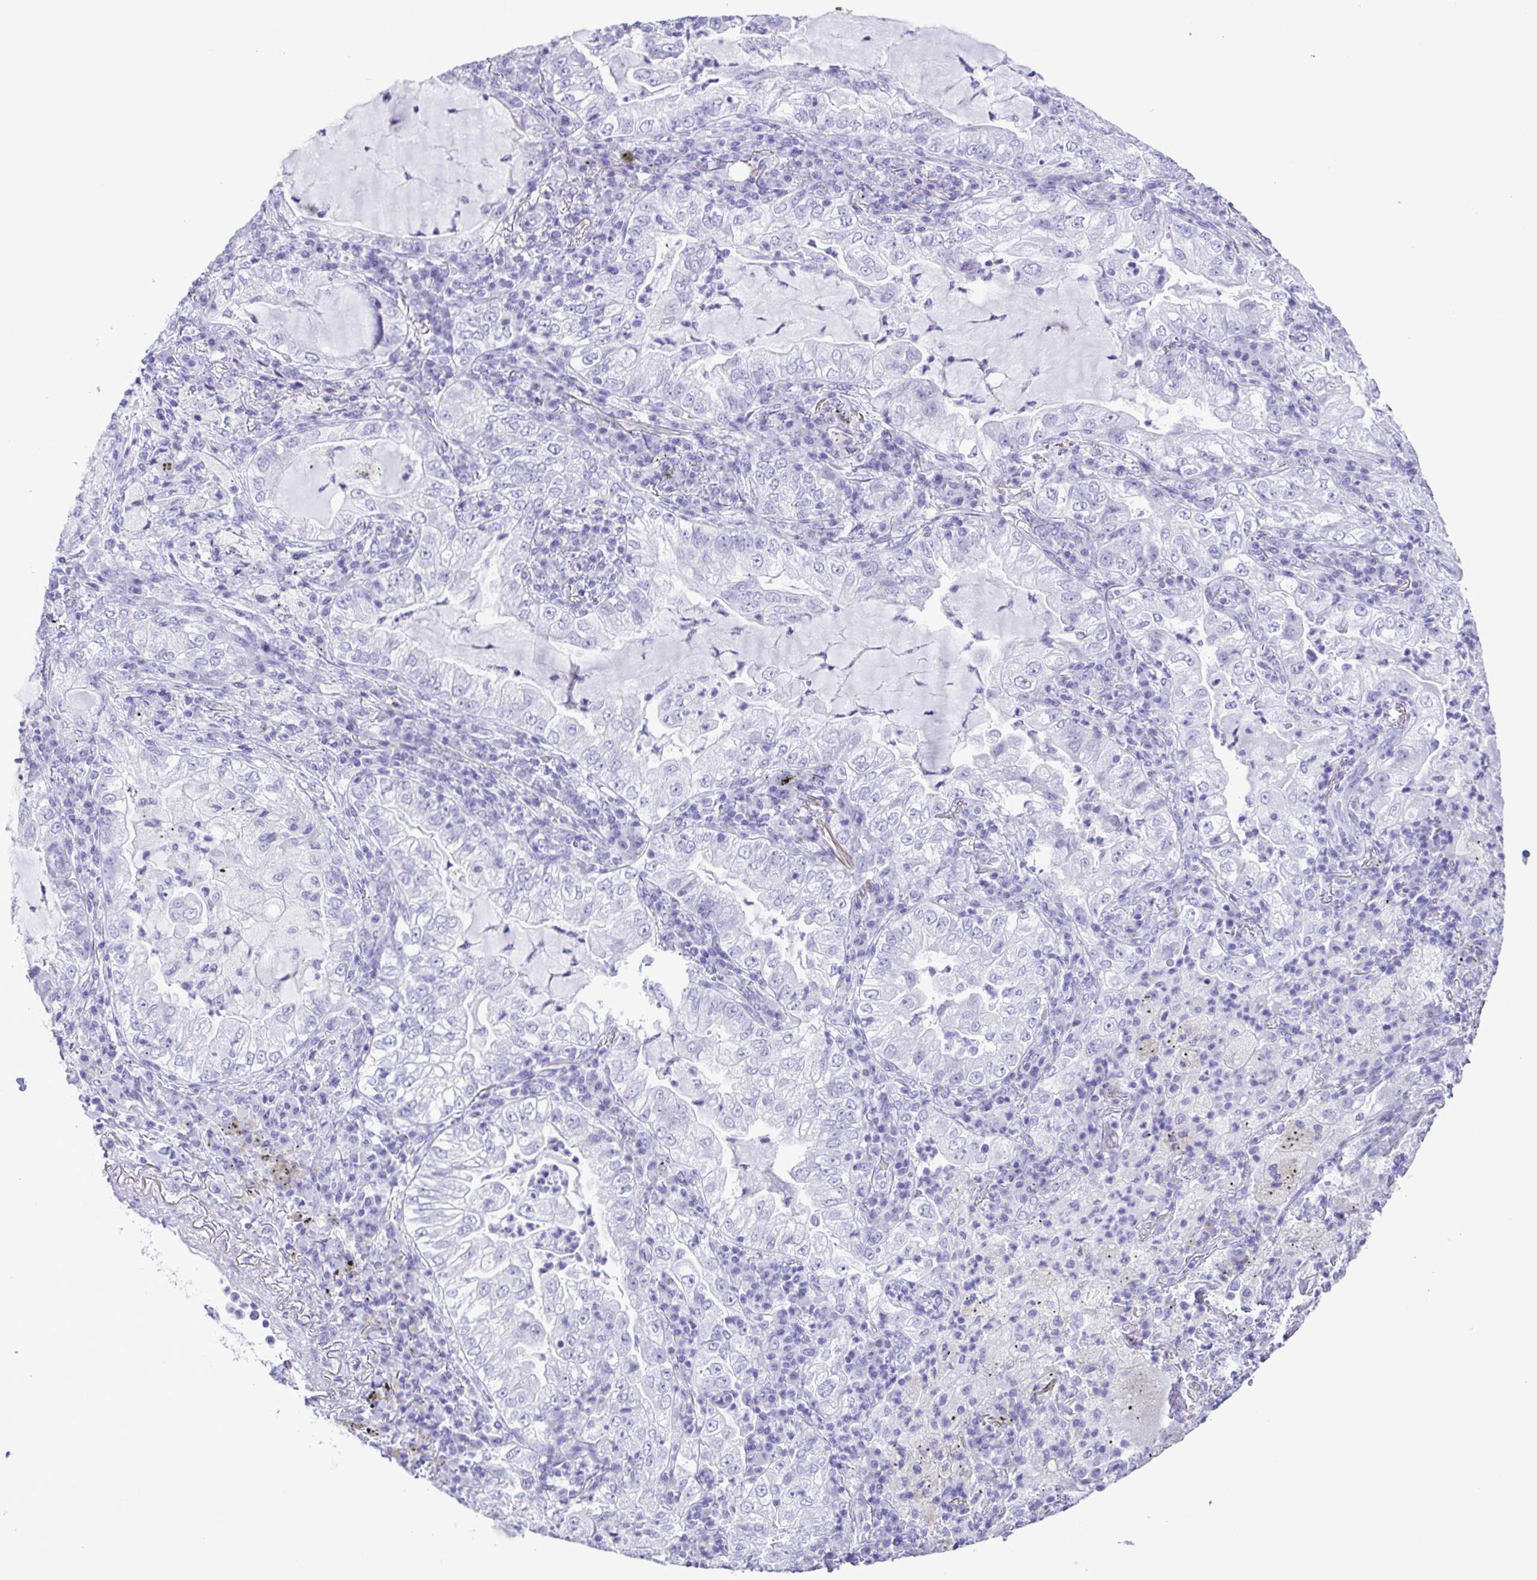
{"staining": {"intensity": "negative", "quantity": "none", "location": "none"}, "tissue": "lung cancer", "cell_type": "Tumor cells", "image_type": "cancer", "snomed": [{"axis": "morphology", "description": "Adenocarcinoma, NOS"}, {"axis": "topography", "description": "Lung"}], "caption": "Tumor cells are negative for protein expression in human adenocarcinoma (lung).", "gene": "CASP14", "patient": {"sex": "female", "age": 73}}